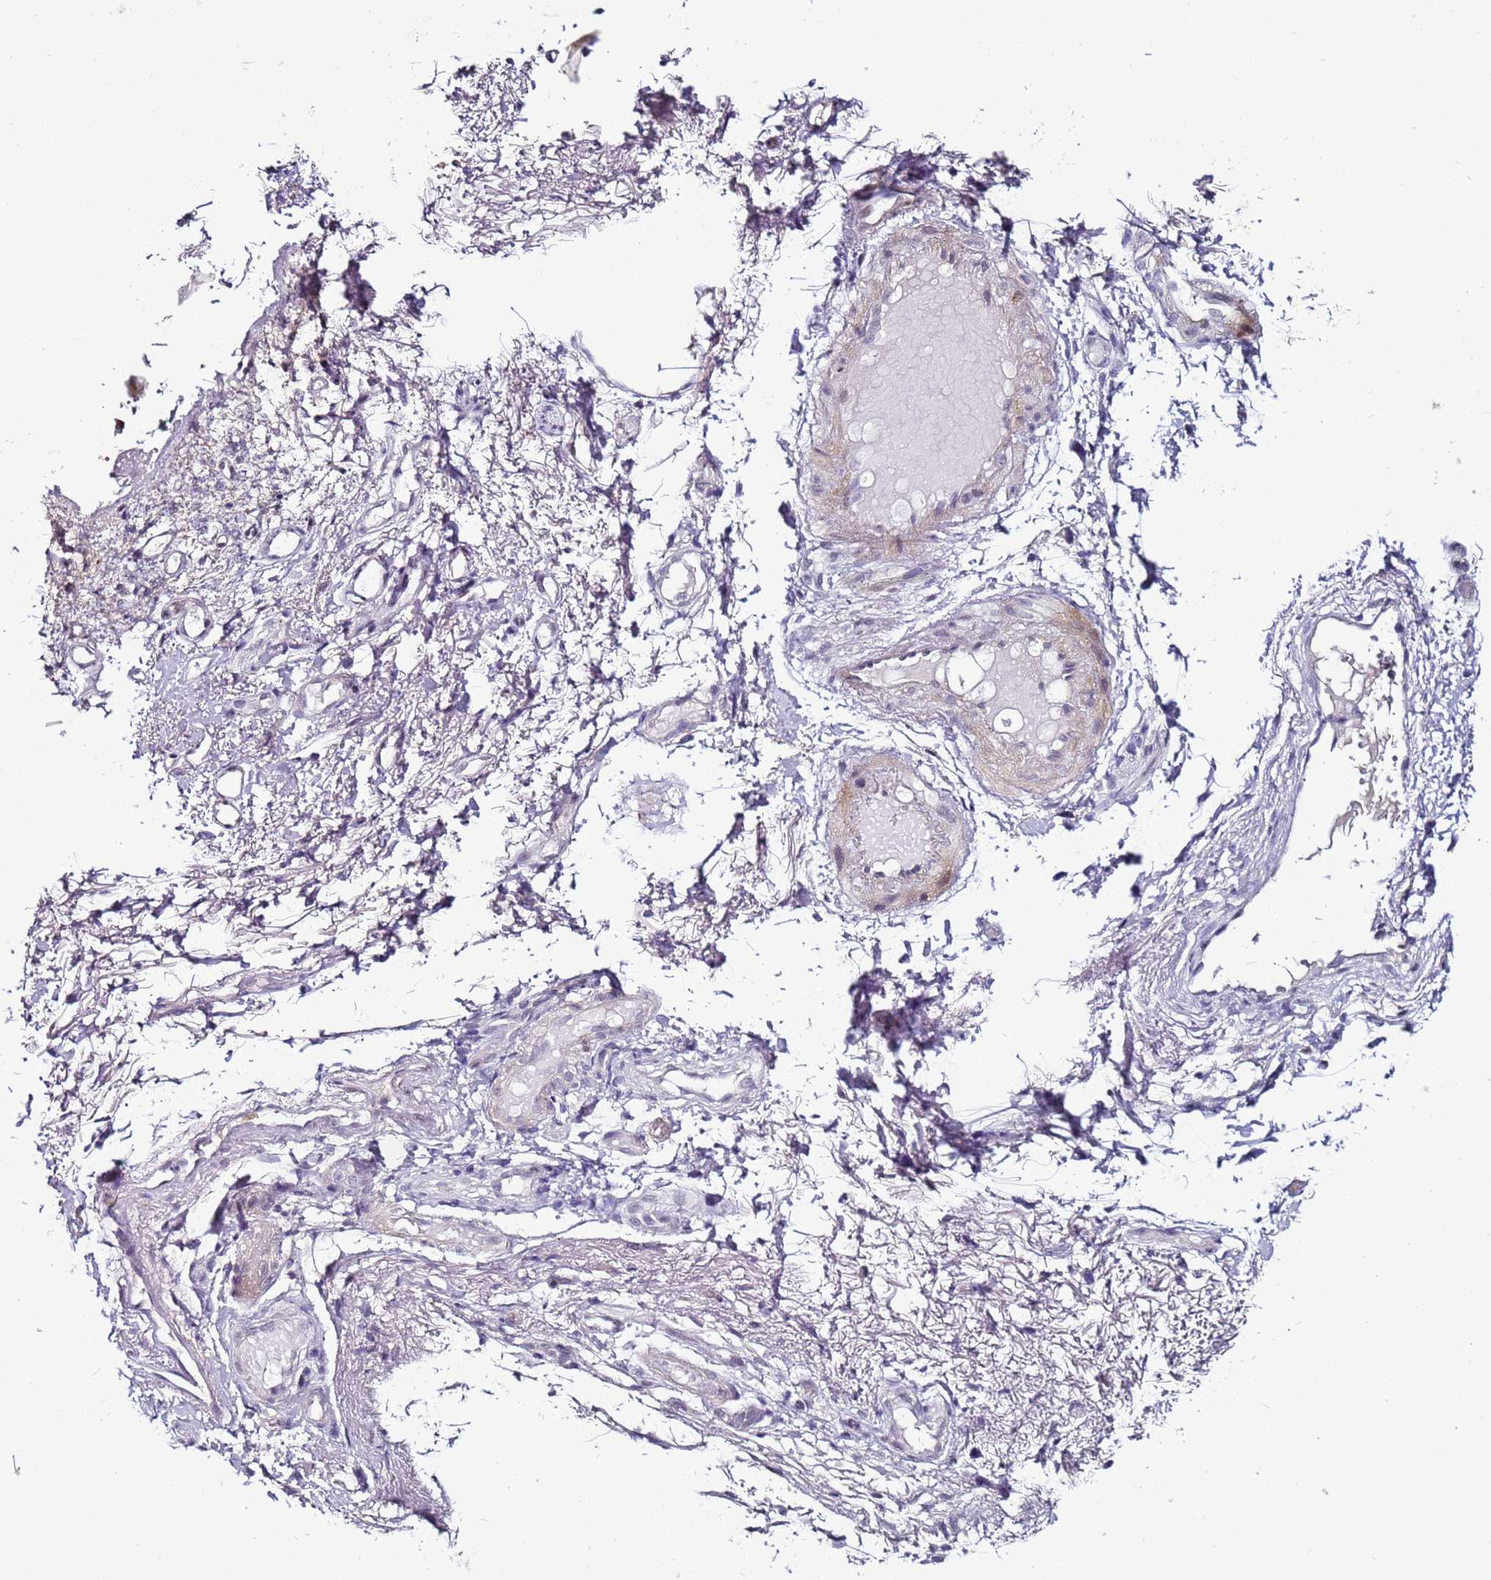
{"staining": {"intensity": "negative", "quantity": "none", "location": "none"}, "tissue": "adipose tissue", "cell_type": "Adipocytes", "image_type": "normal", "snomed": [{"axis": "morphology", "description": "Normal tissue, NOS"}, {"axis": "morphology", "description": "Basal cell carcinoma"}, {"axis": "topography", "description": "Cartilage tissue"}, {"axis": "topography", "description": "Nasopharynx"}, {"axis": "topography", "description": "Oral tissue"}], "caption": "Adipocytes are negative for protein expression in unremarkable human adipose tissue. Nuclei are stained in blue.", "gene": "PSMA7", "patient": {"sex": "female", "age": 77}}